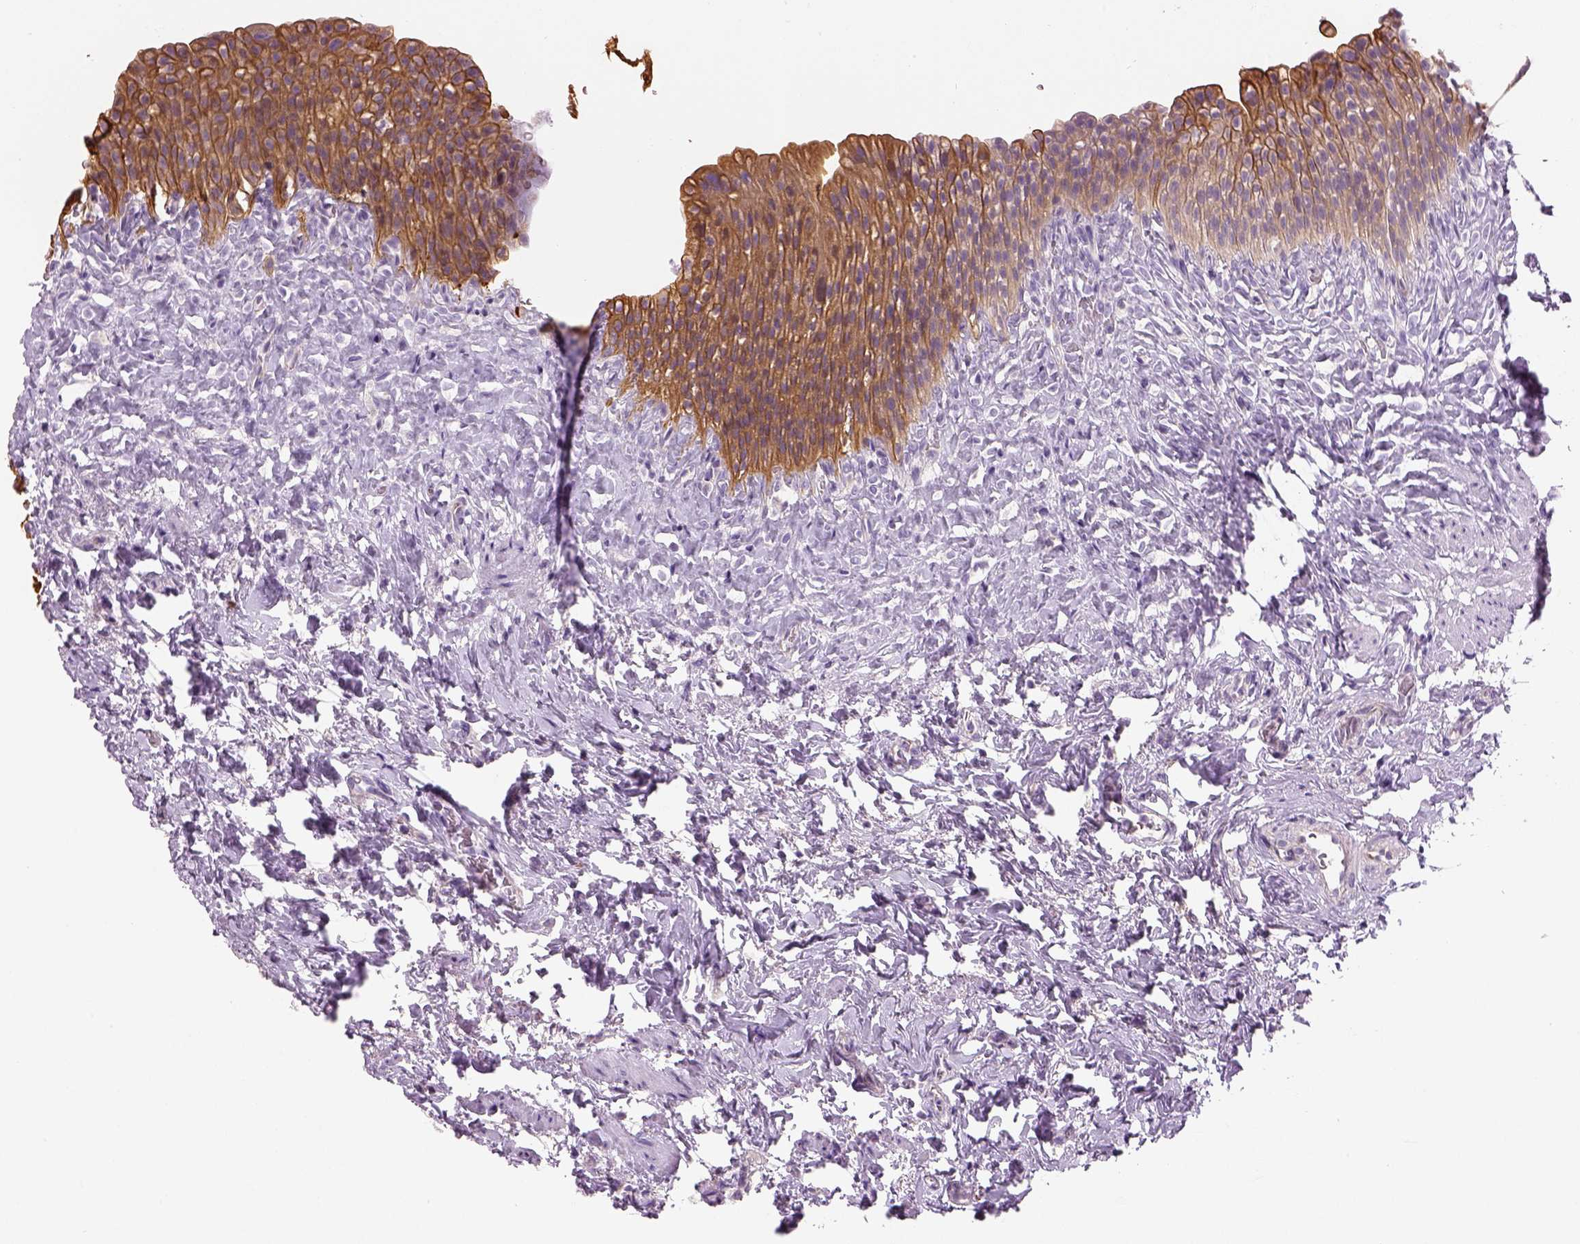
{"staining": {"intensity": "moderate", "quantity": ">75%", "location": "cytoplasmic/membranous"}, "tissue": "urinary bladder", "cell_type": "Urothelial cells", "image_type": "normal", "snomed": [{"axis": "morphology", "description": "Normal tissue, NOS"}, {"axis": "topography", "description": "Urinary bladder"}], "caption": "A medium amount of moderate cytoplasmic/membranous expression is identified in approximately >75% of urothelial cells in benign urinary bladder. The staining was performed using DAB (3,3'-diaminobenzidine), with brown indicating positive protein expression. Nuclei are stained blue with hematoxylin.", "gene": "CHST14", "patient": {"sex": "male", "age": 76}}